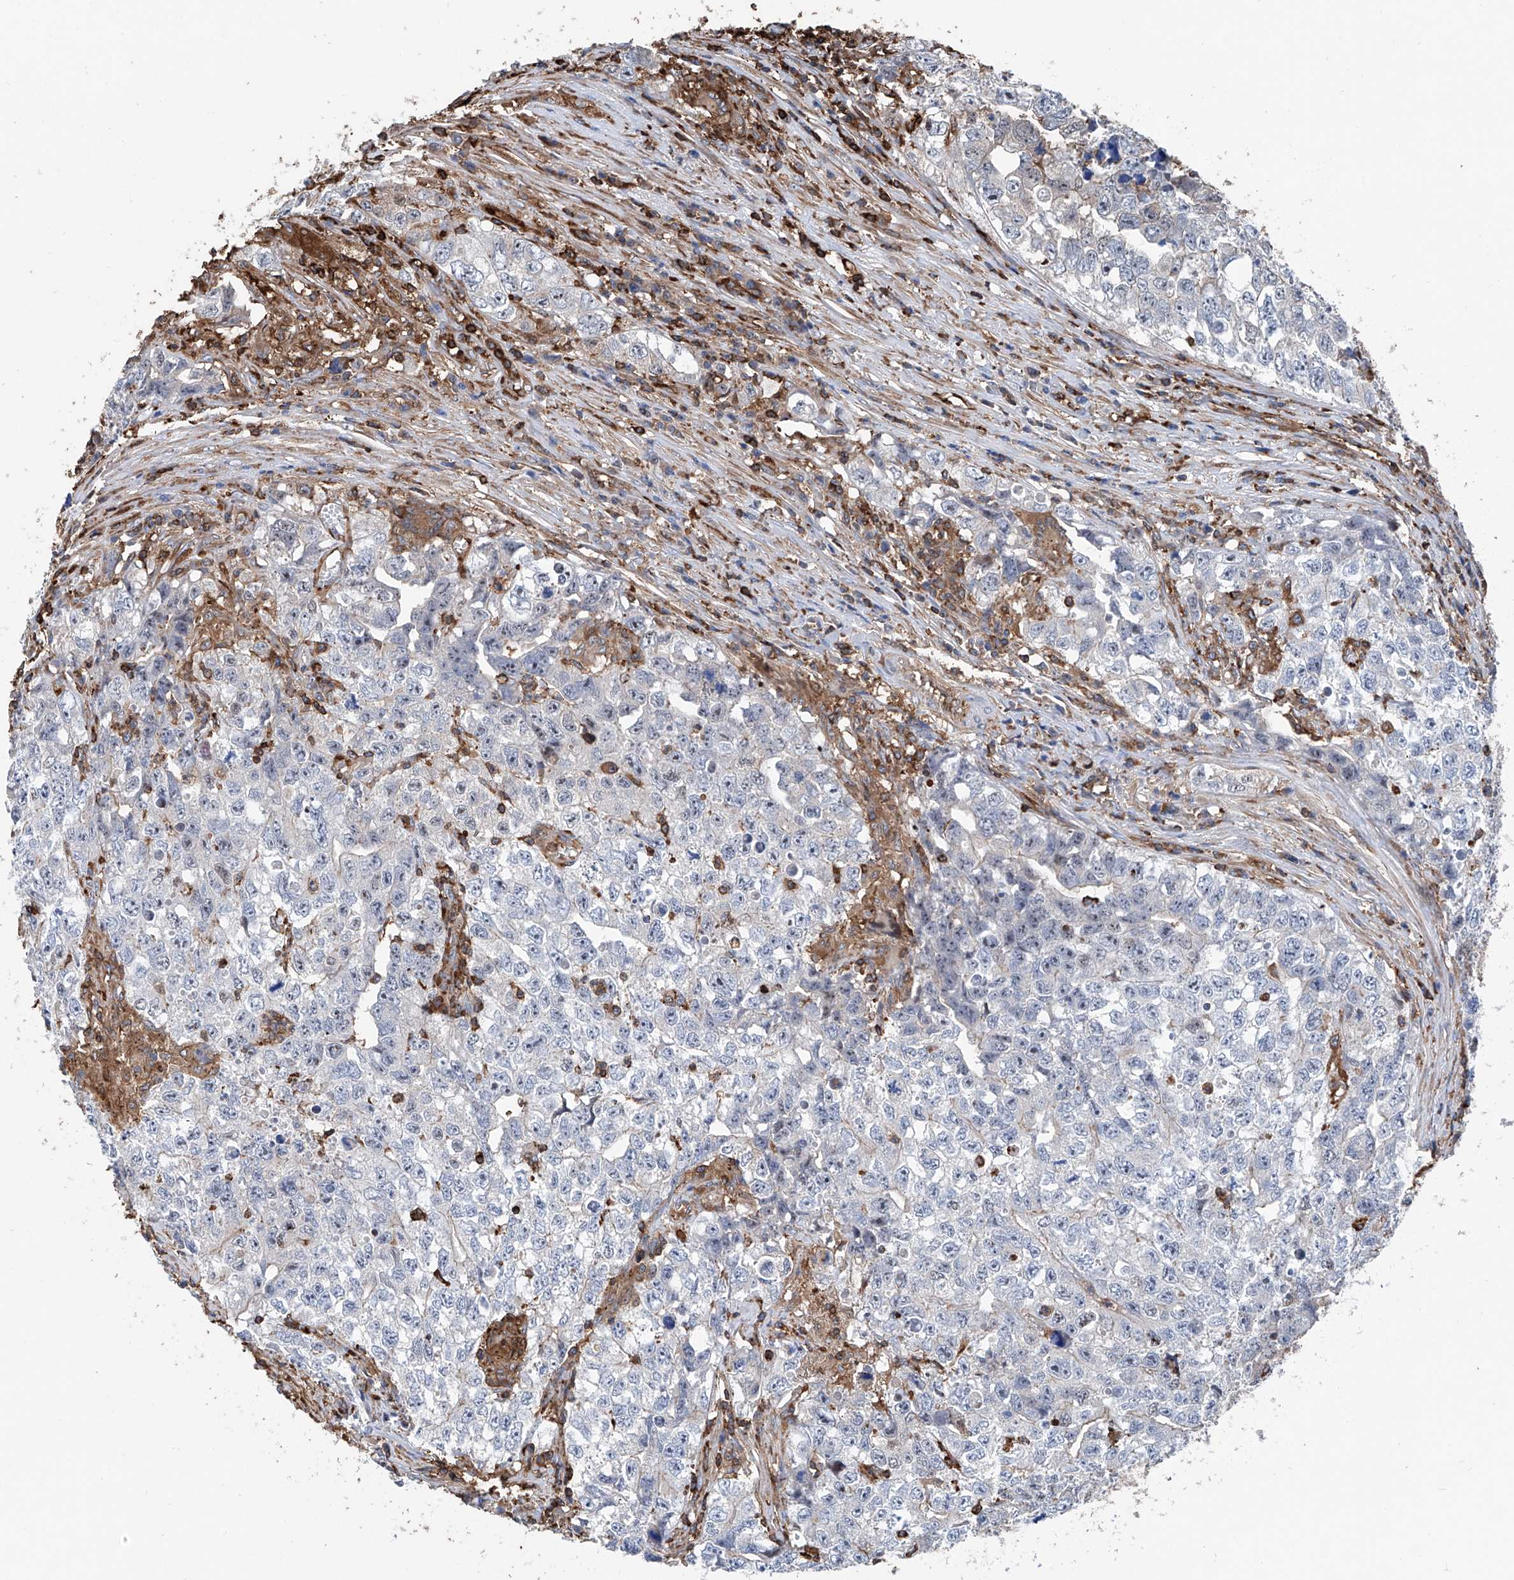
{"staining": {"intensity": "weak", "quantity": "<25%", "location": "cytoplasmic/membranous"}, "tissue": "testis cancer", "cell_type": "Tumor cells", "image_type": "cancer", "snomed": [{"axis": "morphology", "description": "Seminoma, NOS"}, {"axis": "morphology", "description": "Carcinoma, Embryonal, NOS"}, {"axis": "topography", "description": "Testis"}], "caption": "Tumor cells show no significant protein positivity in testis seminoma. (DAB (3,3'-diaminobenzidine) IHC visualized using brightfield microscopy, high magnification).", "gene": "ZNF484", "patient": {"sex": "male", "age": 43}}